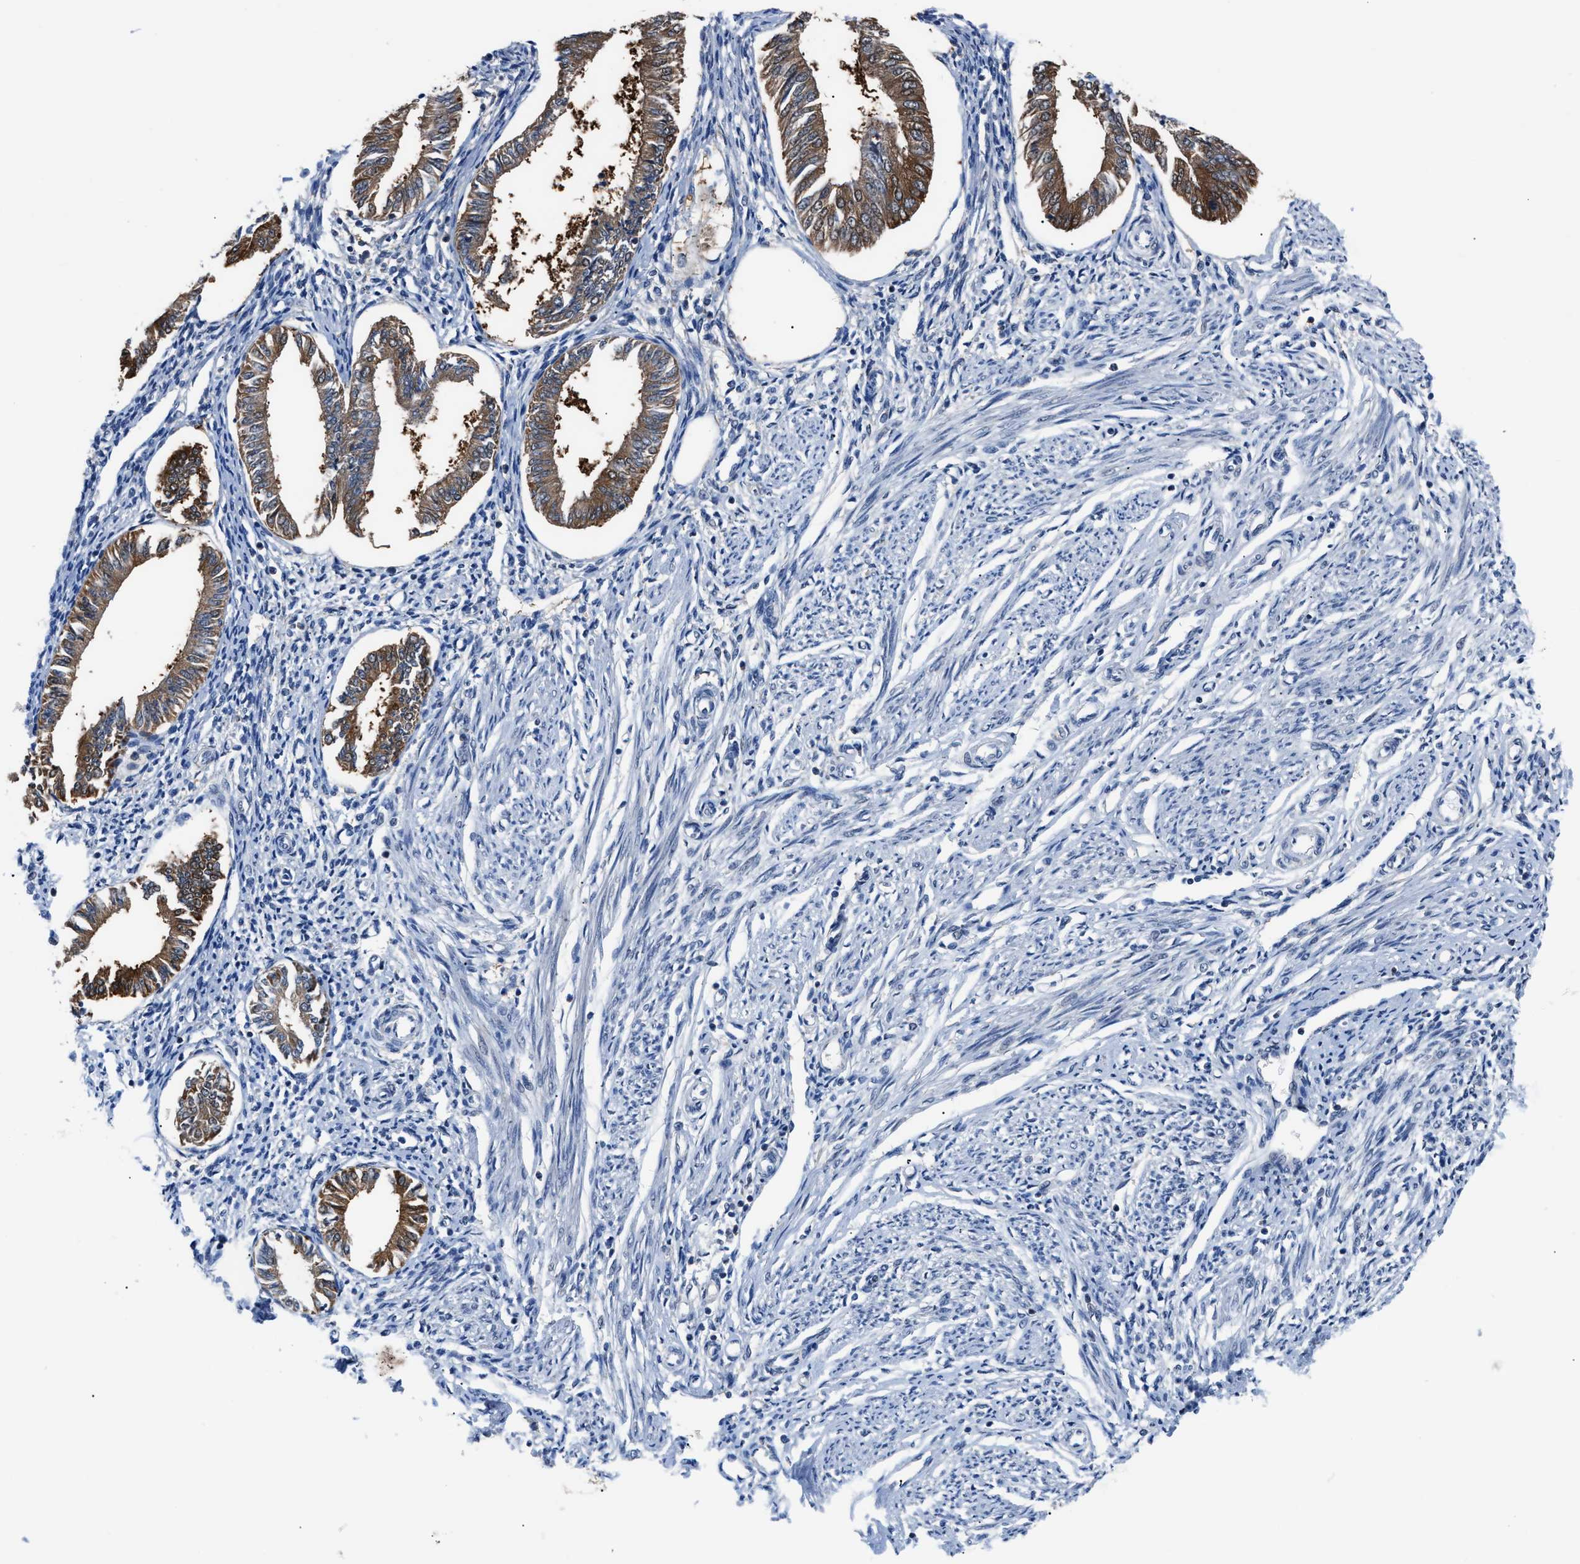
{"staining": {"intensity": "negative", "quantity": "none", "location": "none"}, "tissue": "endometrium", "cell_type": "Cells in endometrial stroma", "image_type": "normal", "snomed": [{"axis": "morphology", "description": "Normal tissue, NOS"}, {"axis": "topography", "description": "Endometrium"}], "caption": "Unremarkable endometrium was stained to show a protein in brown. There is no significant expression in cells in endometrial stroma.", "gene": "TMEM45B", "patient": {"sex": "female", "age": 50}}